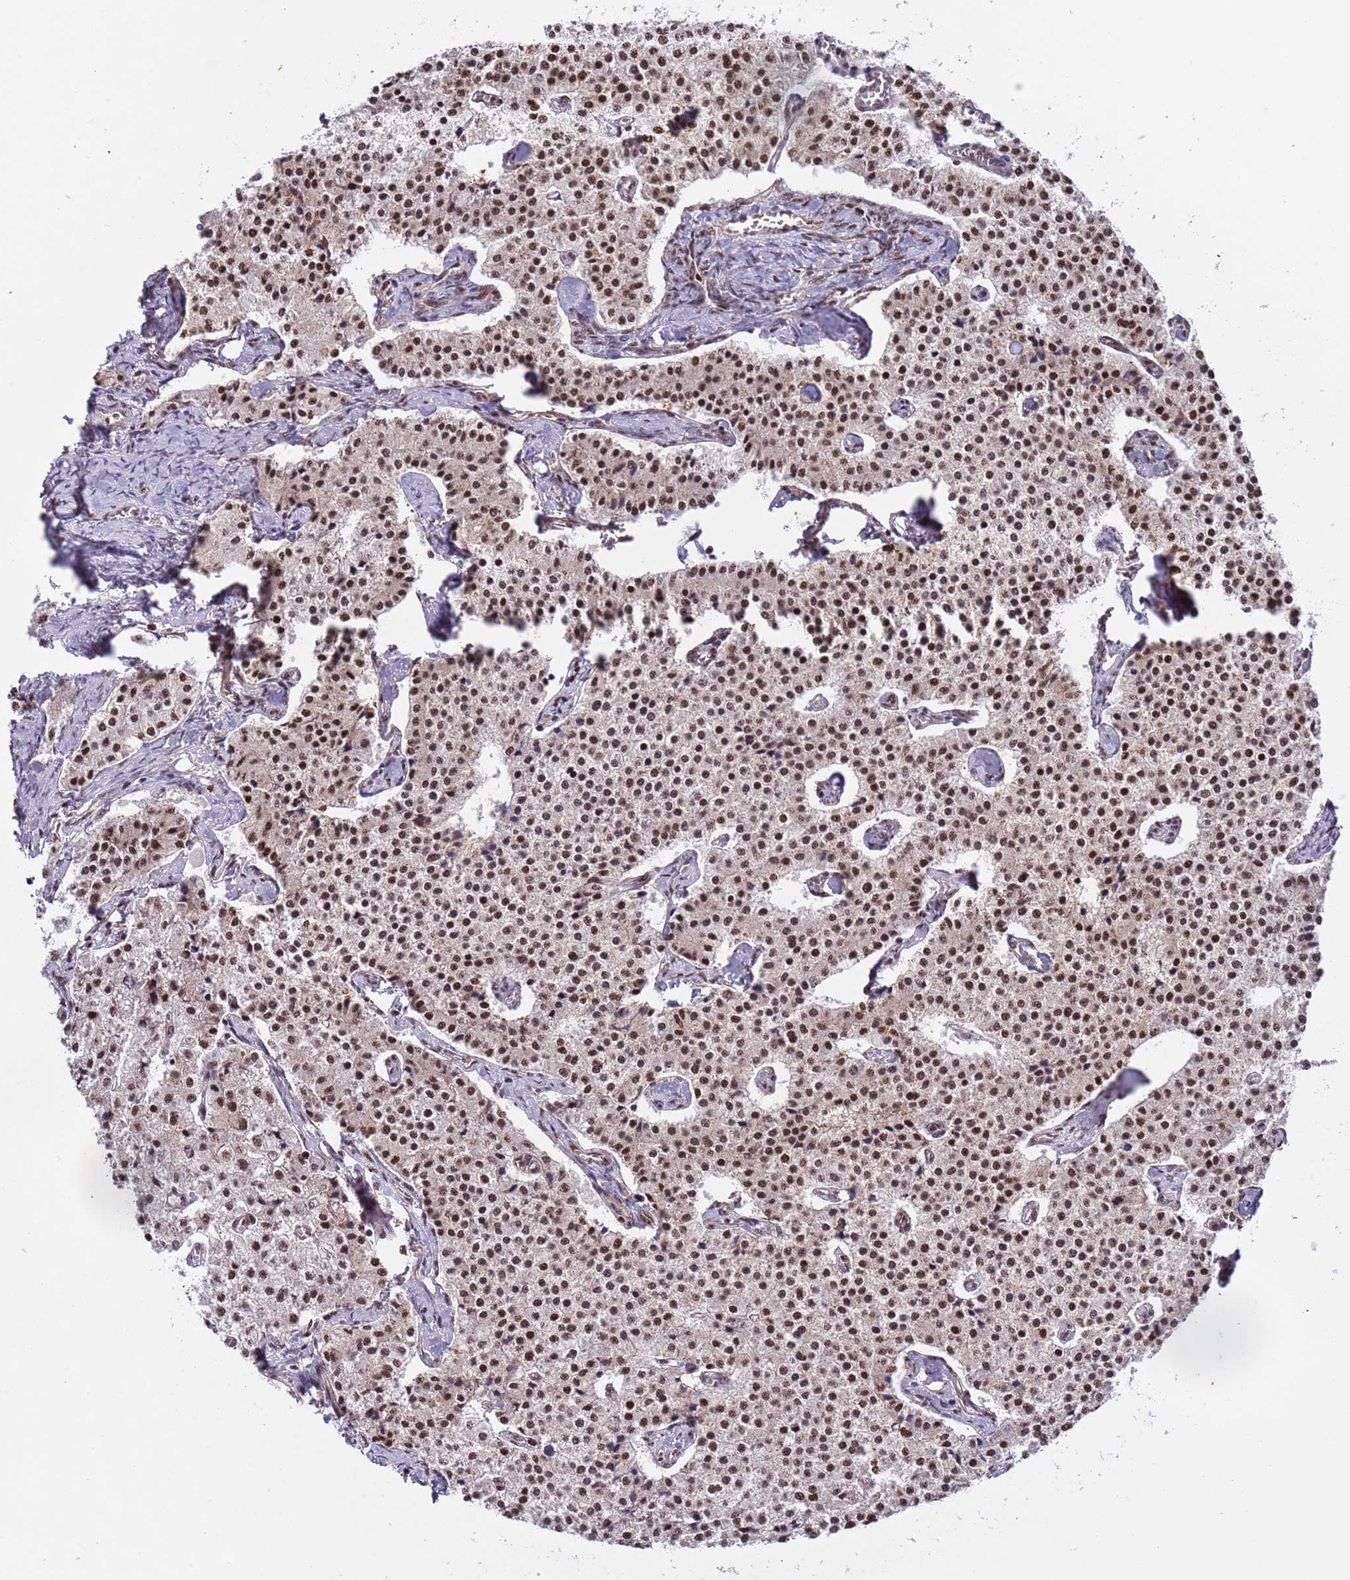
{"staining": {"intensity": "moderate", "quantity": ">75%", "location": "nuclear"}, "tissue": "carcinoid", "cell_type": "Tumor cells", "image_type": "cancer", "snomed": [{"axis": "morphology", "description": "Carcinoid, malignant, NOS"}, {"axis": "topography", "description": "Colon"}], "caption": "Immunohistochemical staining of human carcinoid (malignant) reveals medium levels of moderate nuclear positivity in approximately >75% of tumor cells.", "gene": "EMC2", "patient": {"sex": "female", "age": 52}}